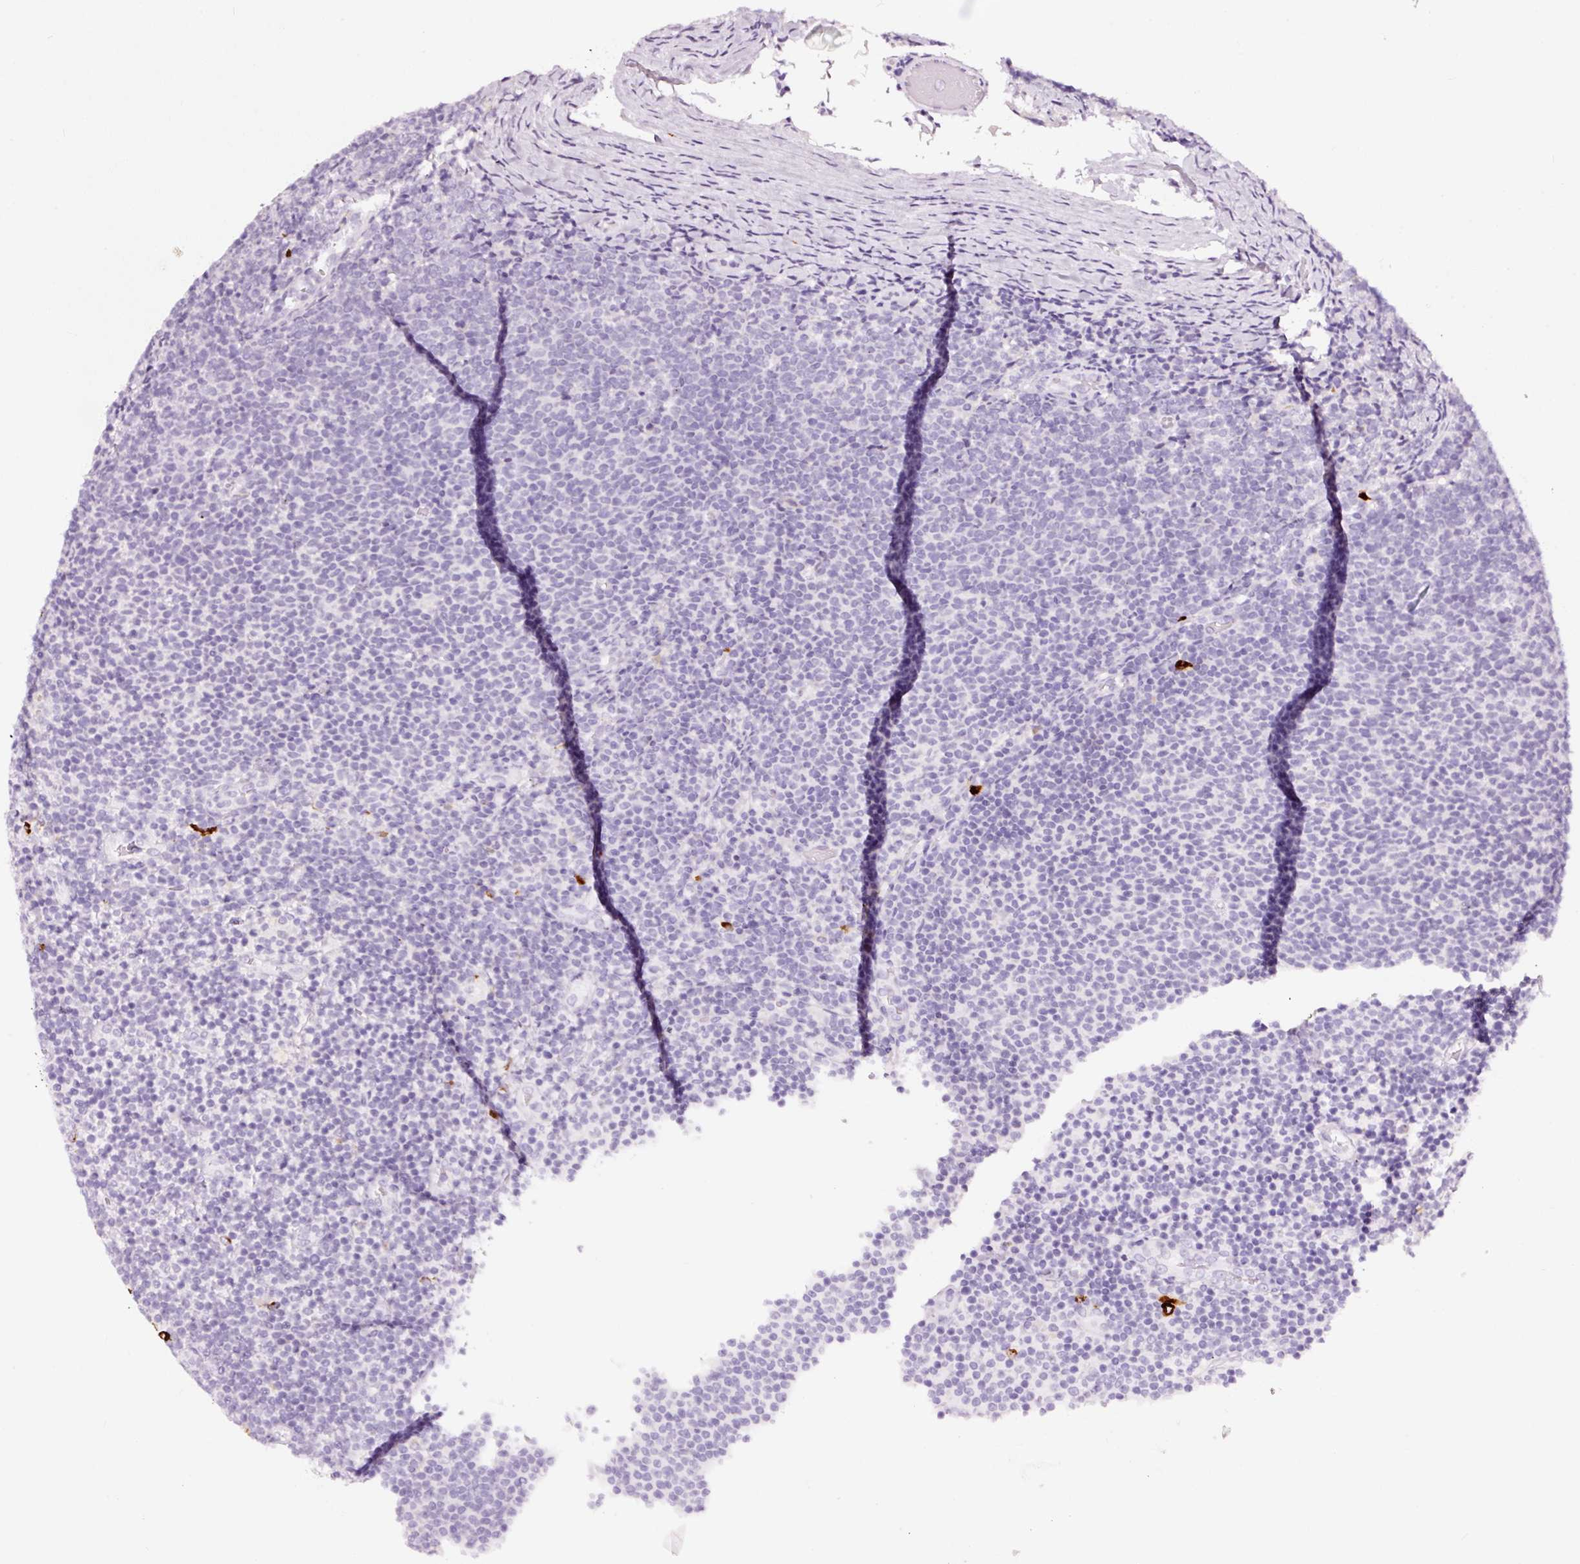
{"staining": {"intensity": "negative", "quantity": "none", "location": "none"}, "tissue": "lymphoma", "cell_type": "Tumor cells", "image_type": "cancer", "snomed": [{"axis": "morphology", "description": "Malignant lymphoma, non-Hodgkin's type, Low grade"}, {"axis": "topography", "description": "Lymph node"}], "caption": "Immunohistochemistry image of neoplastic tissue: lymphoma stained with DAB demonstrates no significant protein staining in tumor cells.", "gene": "LAMP3", "patient": {"sex": "male", "age": 66}}